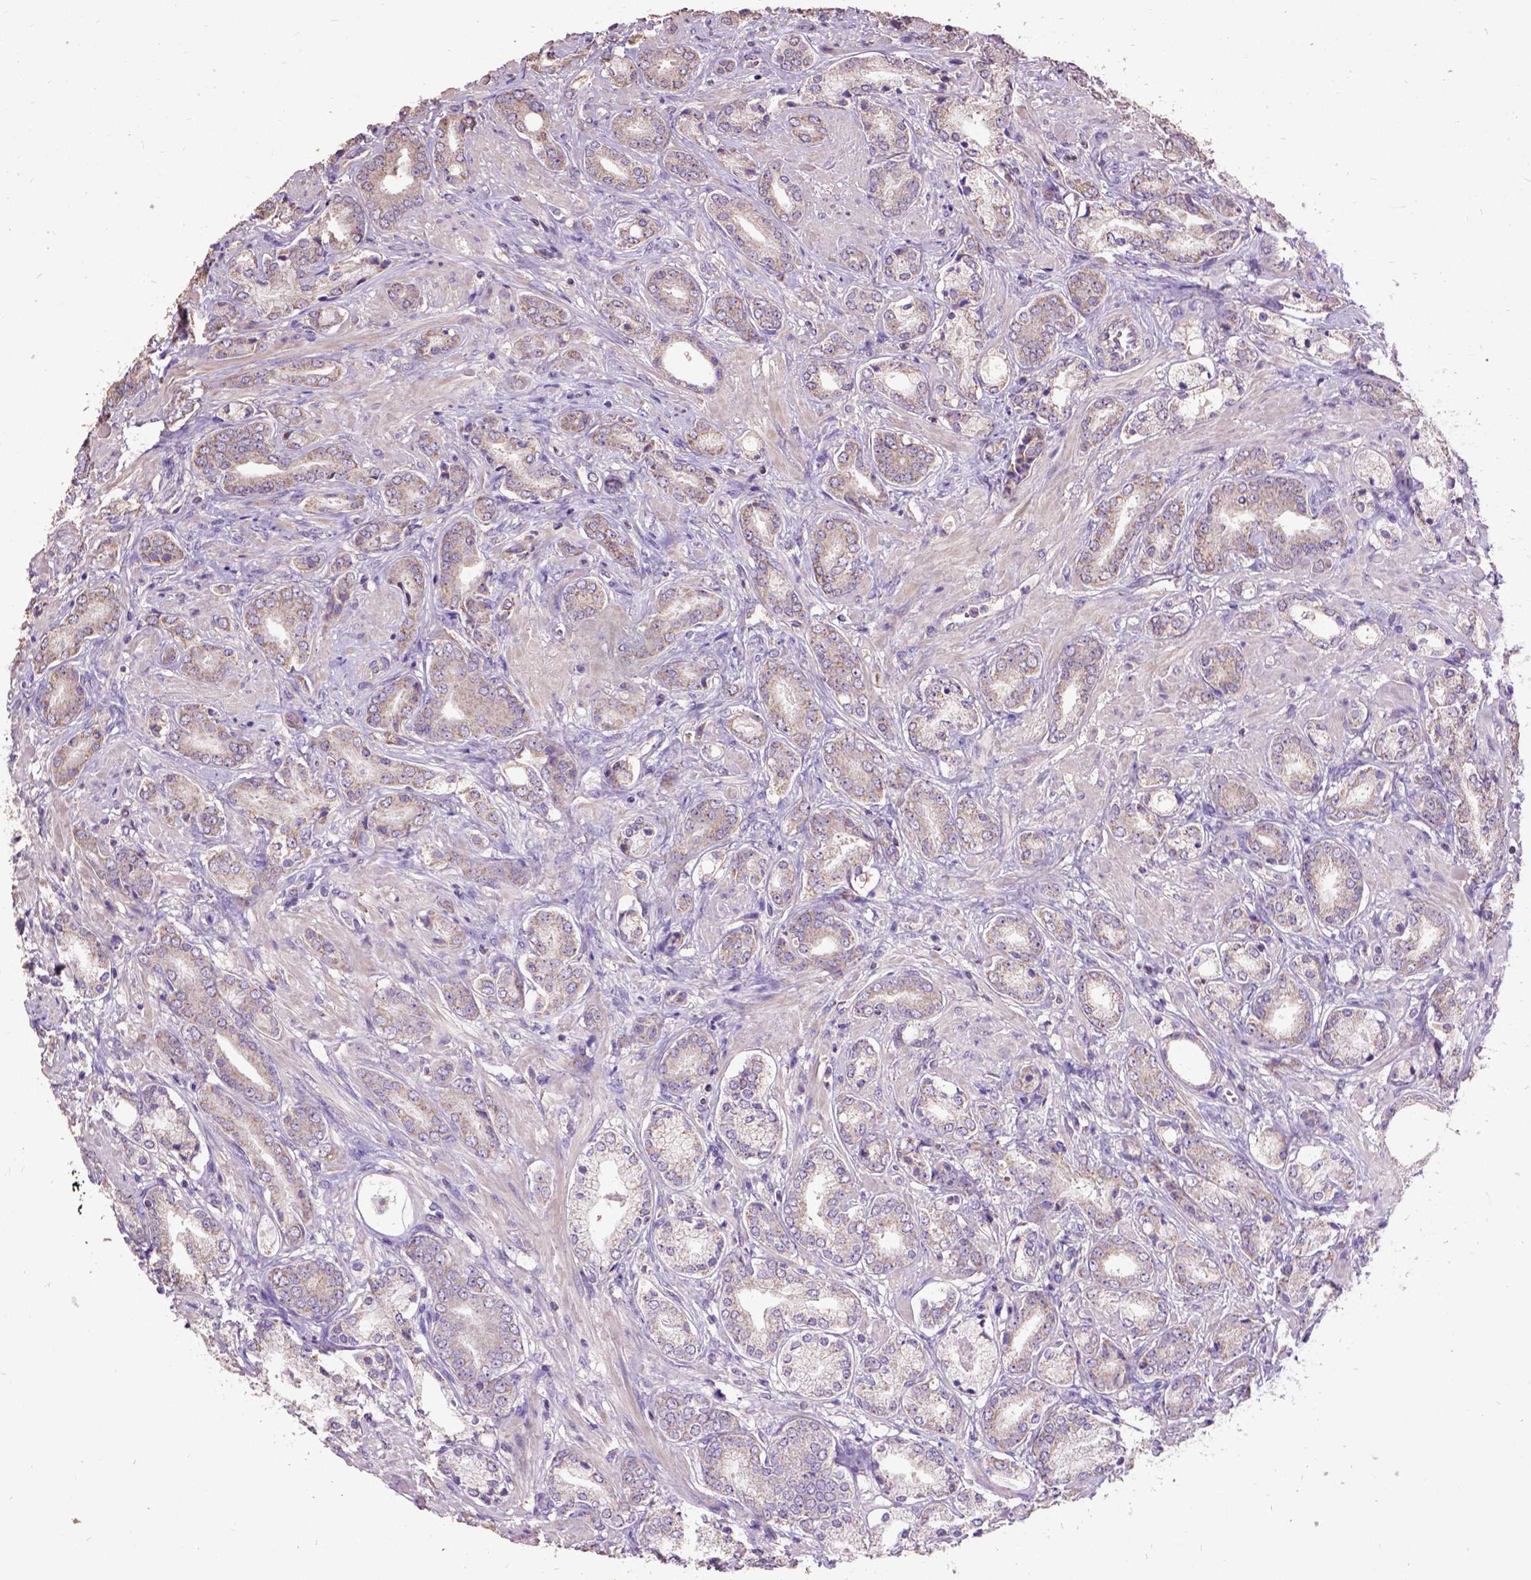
{"staining": {"intensity": "weak", "quantity": ">75%", "location": "cytoplasmic/membranous"}, "tissue": "prostate cancer", "cell_type": "Tumor cells", "image_type": "cancer", "snomed": [{"axis": "morphology", "description": "Adenocarcinoma, High grade"}, {"axis": "topography", "description": "Prostate"}], "caption": "Immunohistochemistry (IHC) micrograph of neoplastic tissue: human prostate cancer stained using IHC exhibits low levels of weak protein expression localized specifically in the cytoplasmic/membranous of tumor cells, appearing as a cytoplasmic/membranous brown color.", "gene": "DQX1", "patient": {"sex": "male", "age": 56}}